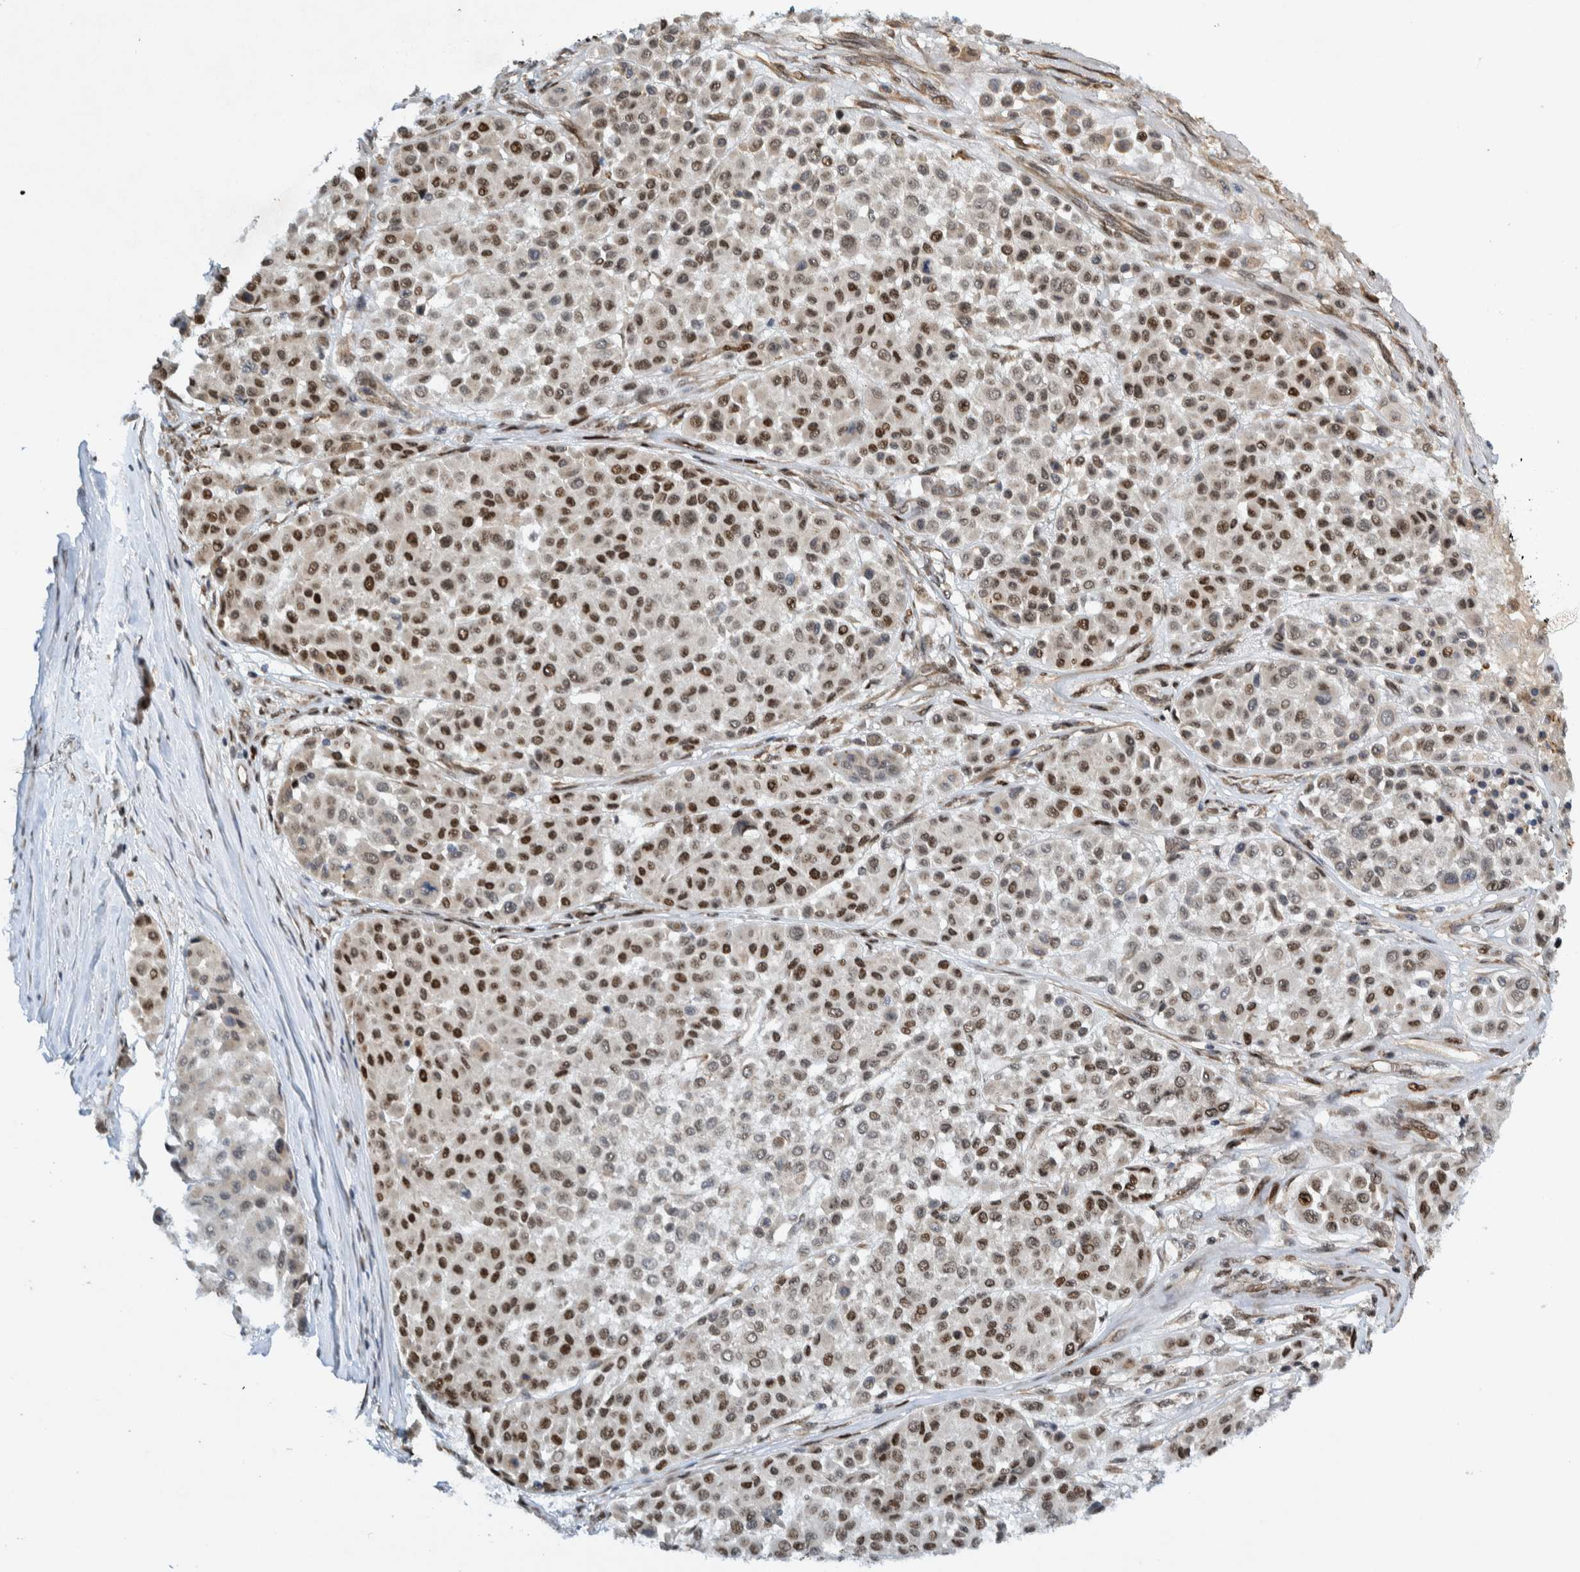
{"staining": {"intensity": "strong", "quantity": "25%-75%", "location": "nuclear"}, "tissue": "melanoma", "cell_type": "Tumor cells", "image_type": "cancer", "snomed": [{"axis": "morphology", "description": "Malignant melanoma, Metastatic site"}, {"axis": "topography", "description": "Soft tissue"}], "caption": "Strong nuclear positivity is identified in about 25%-75% of tumor cells in melanoma. (DAB (3,3'-diaminobenzidine) = brown stain, brightfield microscopy at high magnification).", "gene": "CCDC57", "patient": {"sex": "male", "age": 41}}